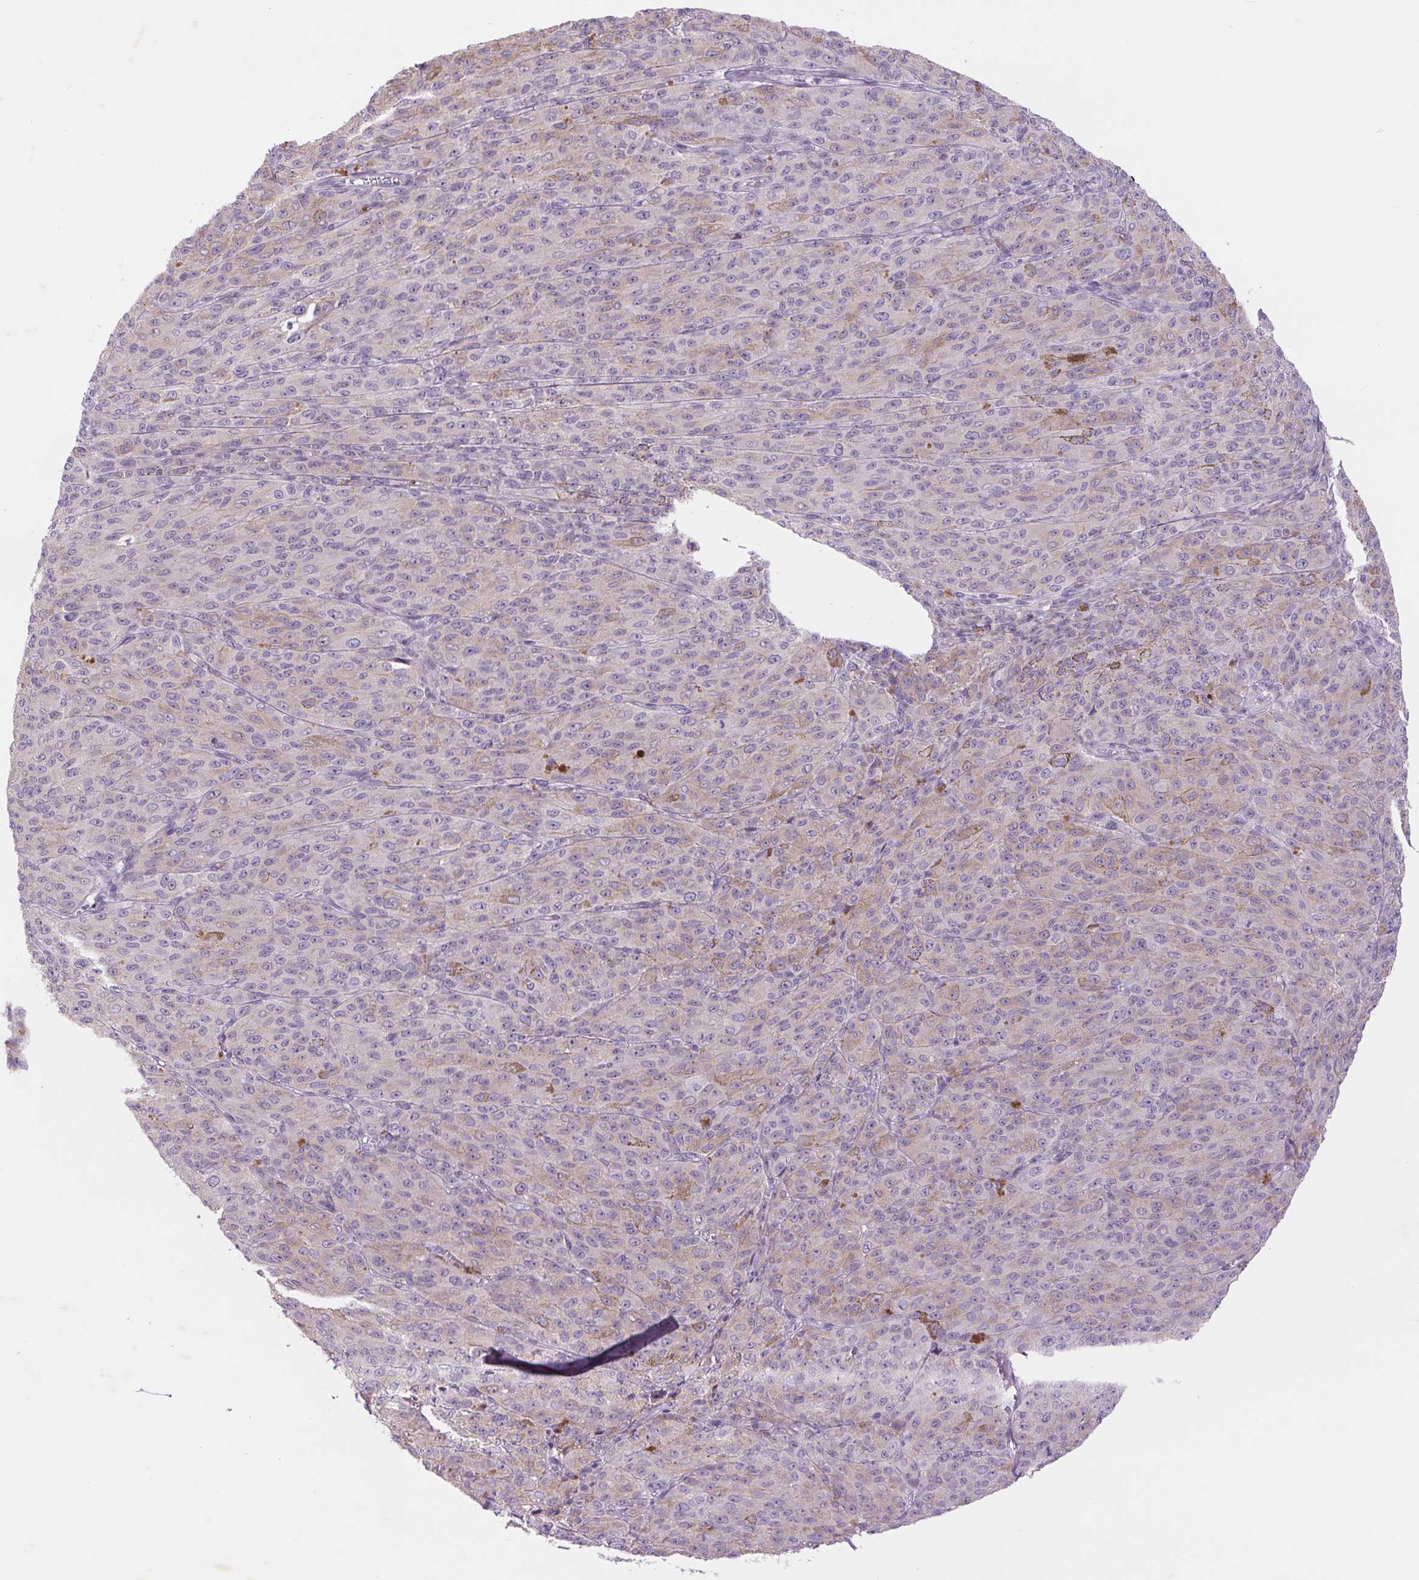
{"staining": {"intensity": "negative", "quantity": "none", "location": "none"}, "tissue": "melanoma", "cell_type": "Tumor cells", "image_type": "cancer", "snomed": [{"axis": "morphology", "description": "Malignant melanoma, NOS"}, {"axis": "topography", "description": "Skin"}], "caption": "Malignant melanoma was stained to show a protein in brown. There is no significant staining in tumor cells.", "gene": "TMEM100", "patient": {"sex": "female", "age": 52}}